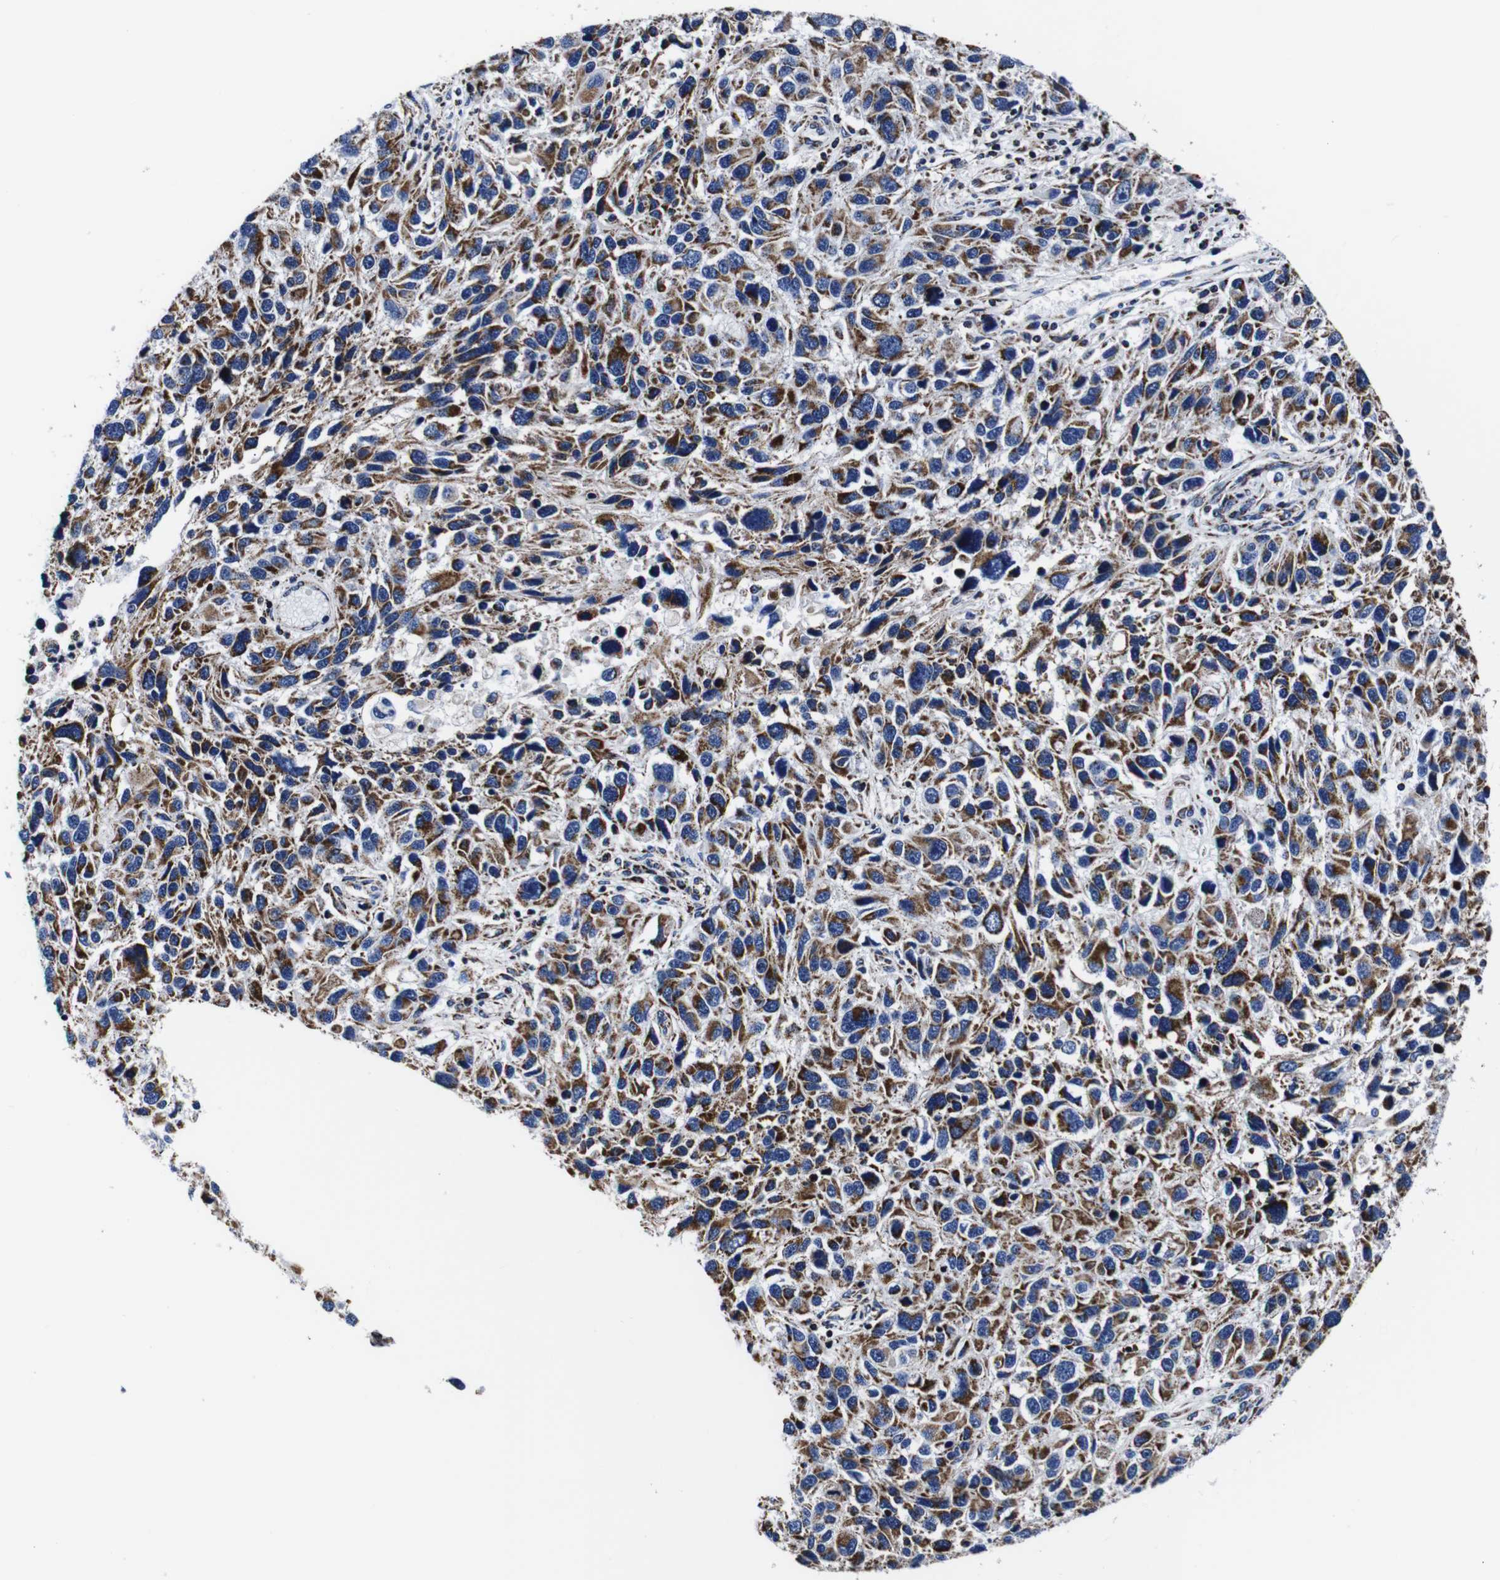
{"staining": {"intensity": "moderate", "quantity": ">75%", "location": "cytoplasmic/membranous"}, "tissue": "melanoma", "cell_type": "Tumor cells", "image_type": "cancer", "snomed": [{"axis": "morphology", "description": "Malignant melanoma, NOS"}, {"axis": "topography", "description": "Skin"}], "caption": "Tumor cells demonstrate moderate cytoplasmic/membranous positivity in about >75% of cells in malignant melanoma. Ihc stains the protein in brown and the nuclei are stained blue.", "gene": "FKBP9", "patient": {"sex": "male", "age": 53}}